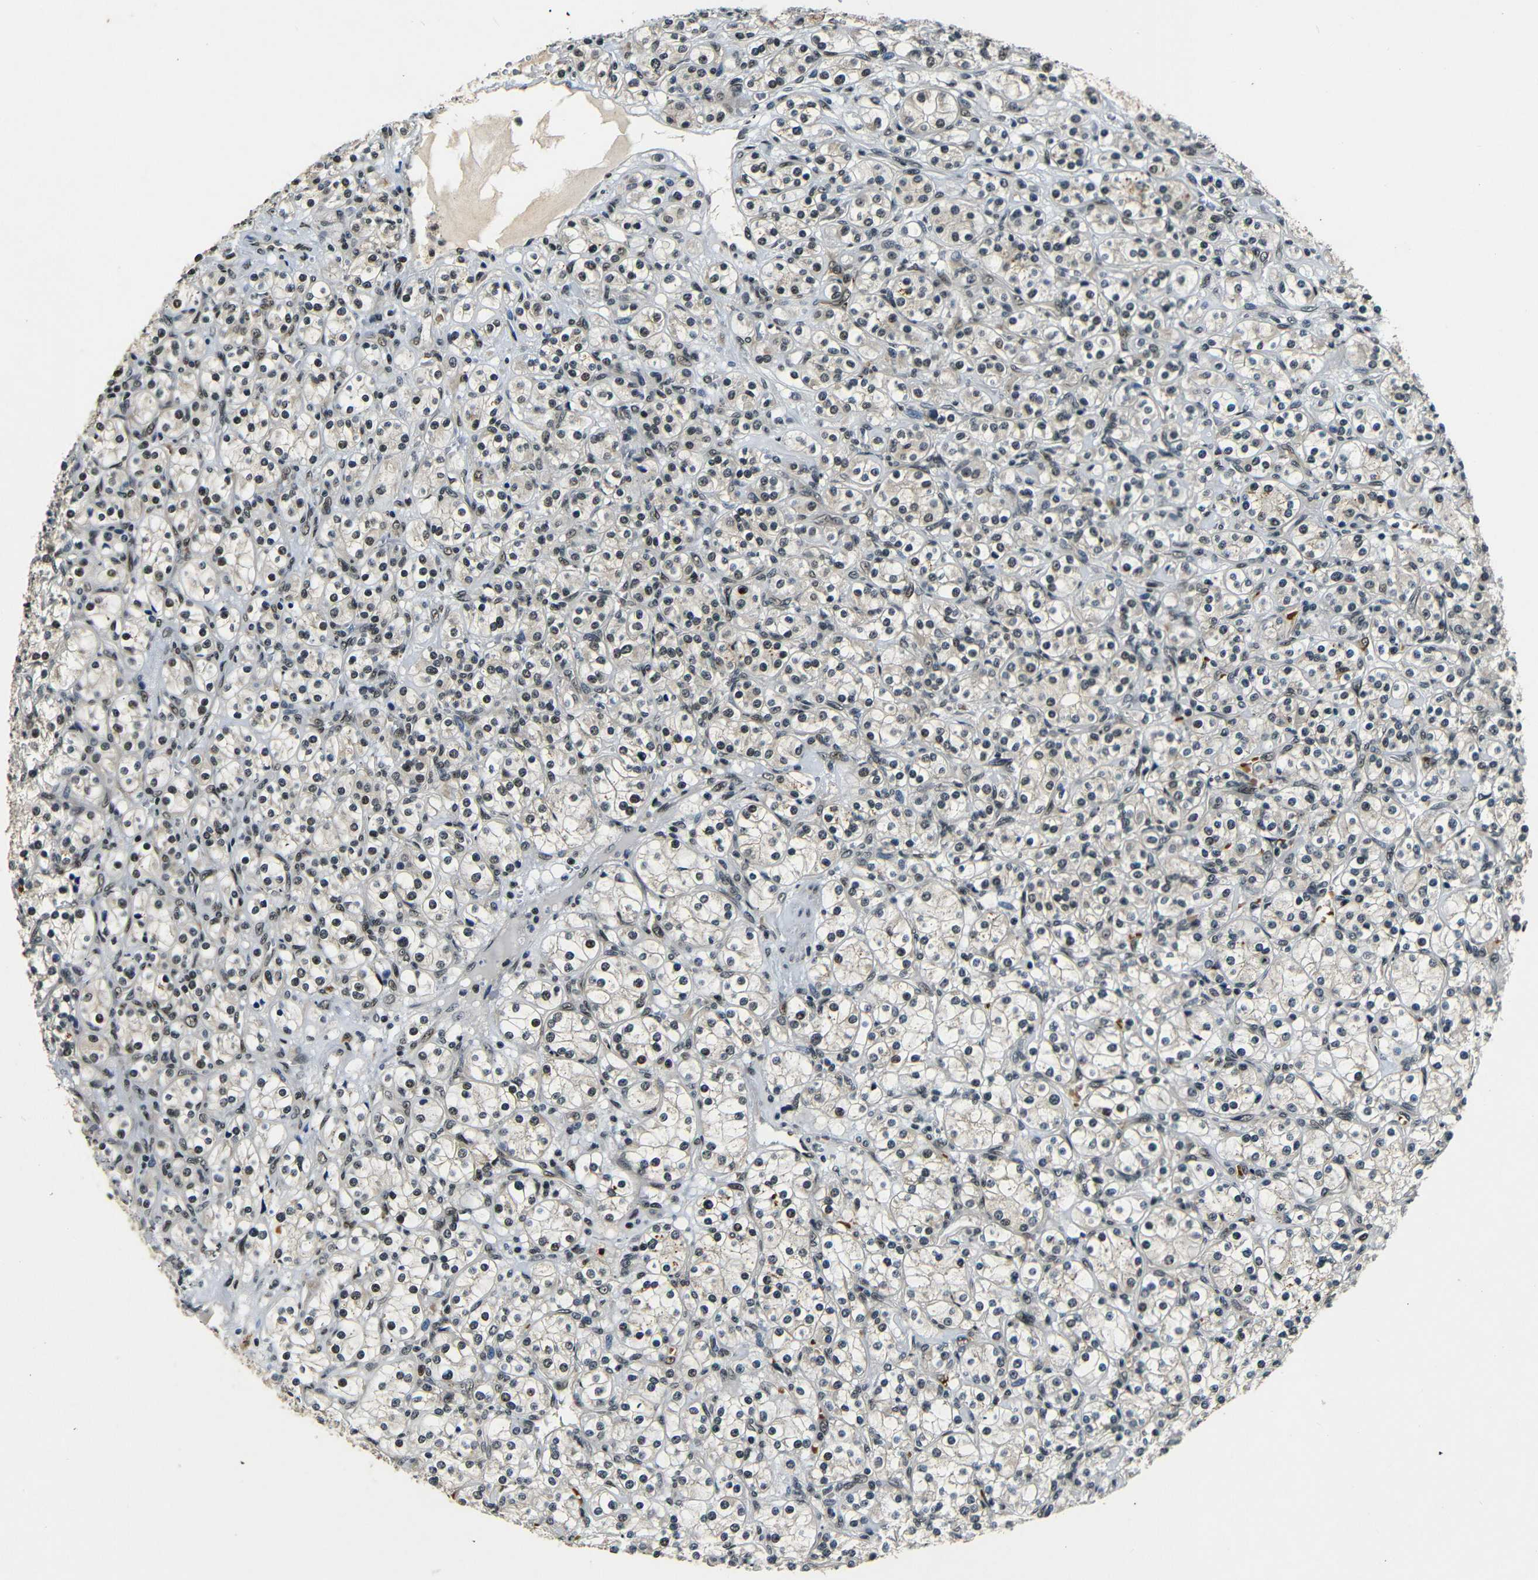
{"staining": {"intensity": "weak", "quantity": ">75%", "location": "nuclear"}, "tissue": "renal cancer", "cell_type": "Tumor cells", "image_type": "cancer", "snomed": [{"axis": "morphology", "description": "Adenocarcinoma, NOS"}, {"axis": "topography", "description": "Kidney"}], "caption": "Immunohistochemical staining of renal adenocarcinoma demonstrates low levels of weak nuclear protein staining in approximately >75% of tumor cells. (DAB IHC with brightfield microscopy, high magnification).", "gene": "FOXD4", "patient": {"sex": "male", "age": 77}}